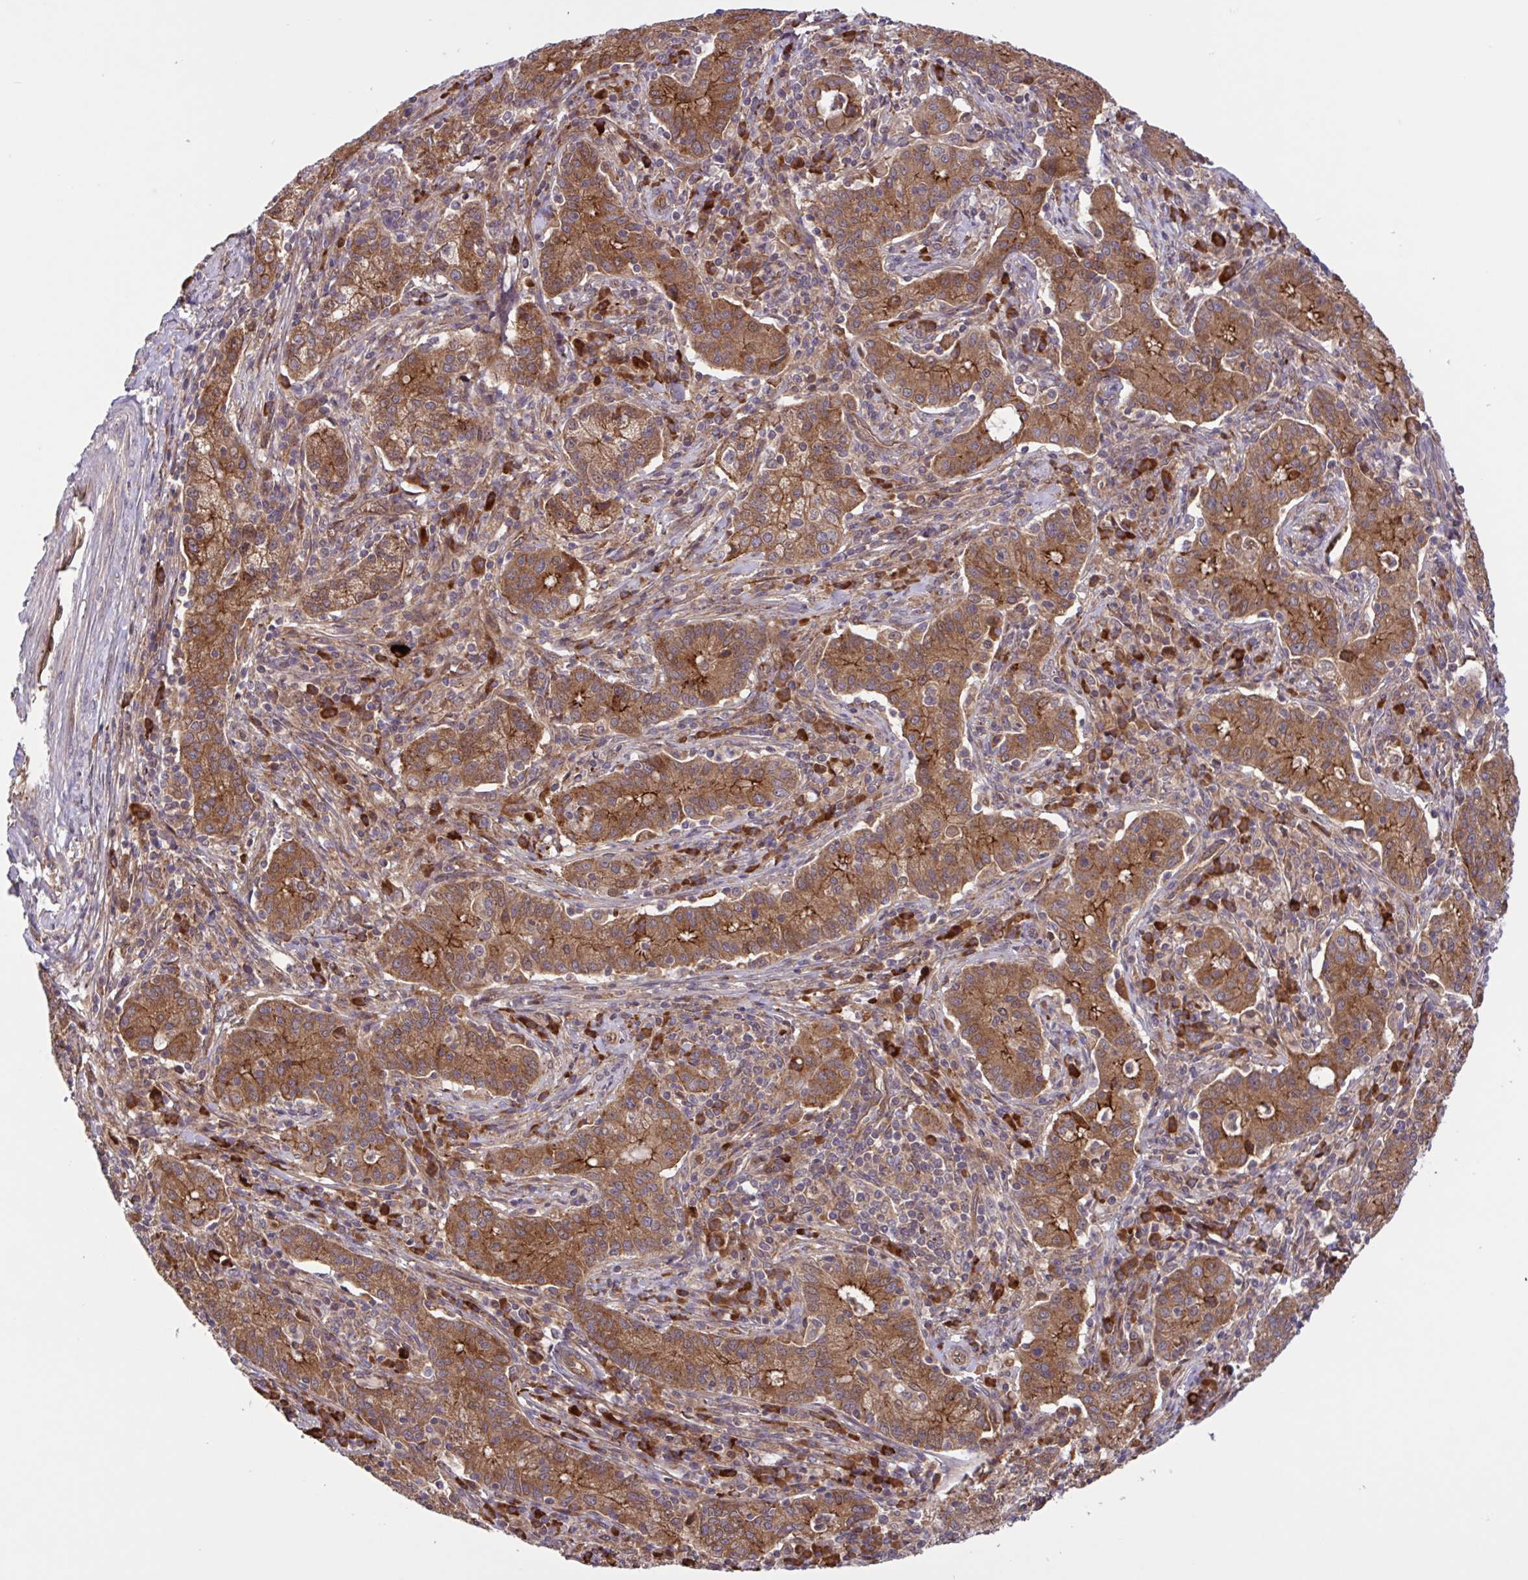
{"staining": {"intensity": "moderate", "quantity": ">75%", "location": "cytoplasmic/membranous"}, "tissue": "cervical cancer", "cell_type": "Tumor cells", "image_type": "cancer", "snomed": [{"axis": "morphology", "description": "Normal tissue, NOS"}, {"axis": "morphology", "description": "Adenocarcinoma, NOS"}, {"axis": "topography", "description": "Cervix"}], "caption": "A brown stain highlights moderate cytoplasmic/membranous expression of a protein in cervical cancer (adenocarcinoma) tumor cells.", "gene": "INTS10", "patient": {"sex": "female", "age": 44}}